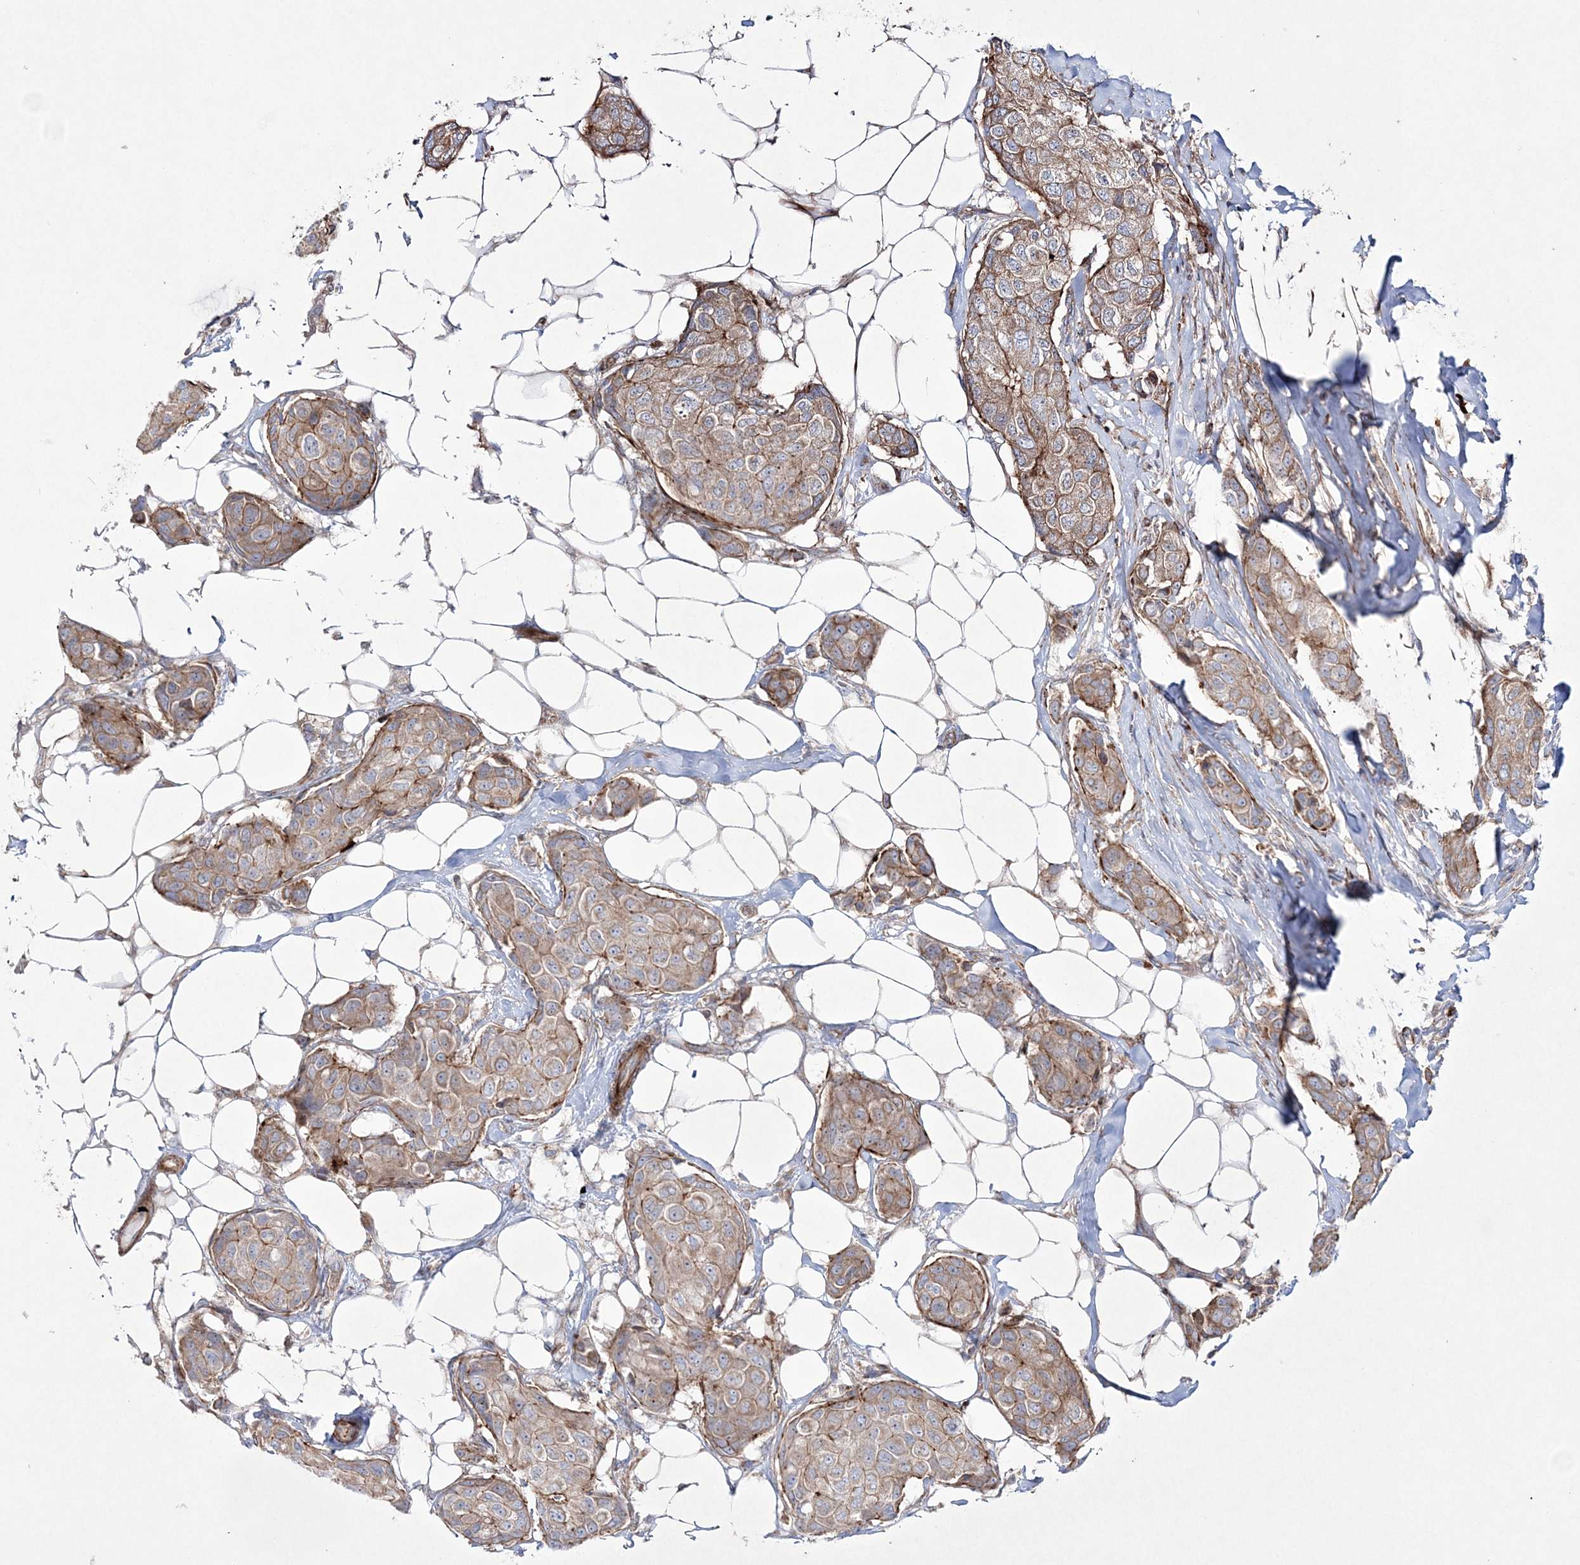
{"staining": {"intensity": "weak", "quantity": ">75%", "location": "cytoplasmic/membranous"}, "tissue": "breast cancer", "cell_type": "Tumor cells", "image_type": "cancer", "snomed": [{"axis": "morphology", "description": "Duct carcinoma"}, {"axis": "topography", "description": "Breast"}], "caption": "Immunohistochemistry (DAB (3,3'-diaminobenzidine)) staining of human breast cancer shows weak cytoplasmic/membranous protein positivity in about >75% of tumor cells.", "gene": "RICTOR", "patient": {"sex": "female", "age": 80}}